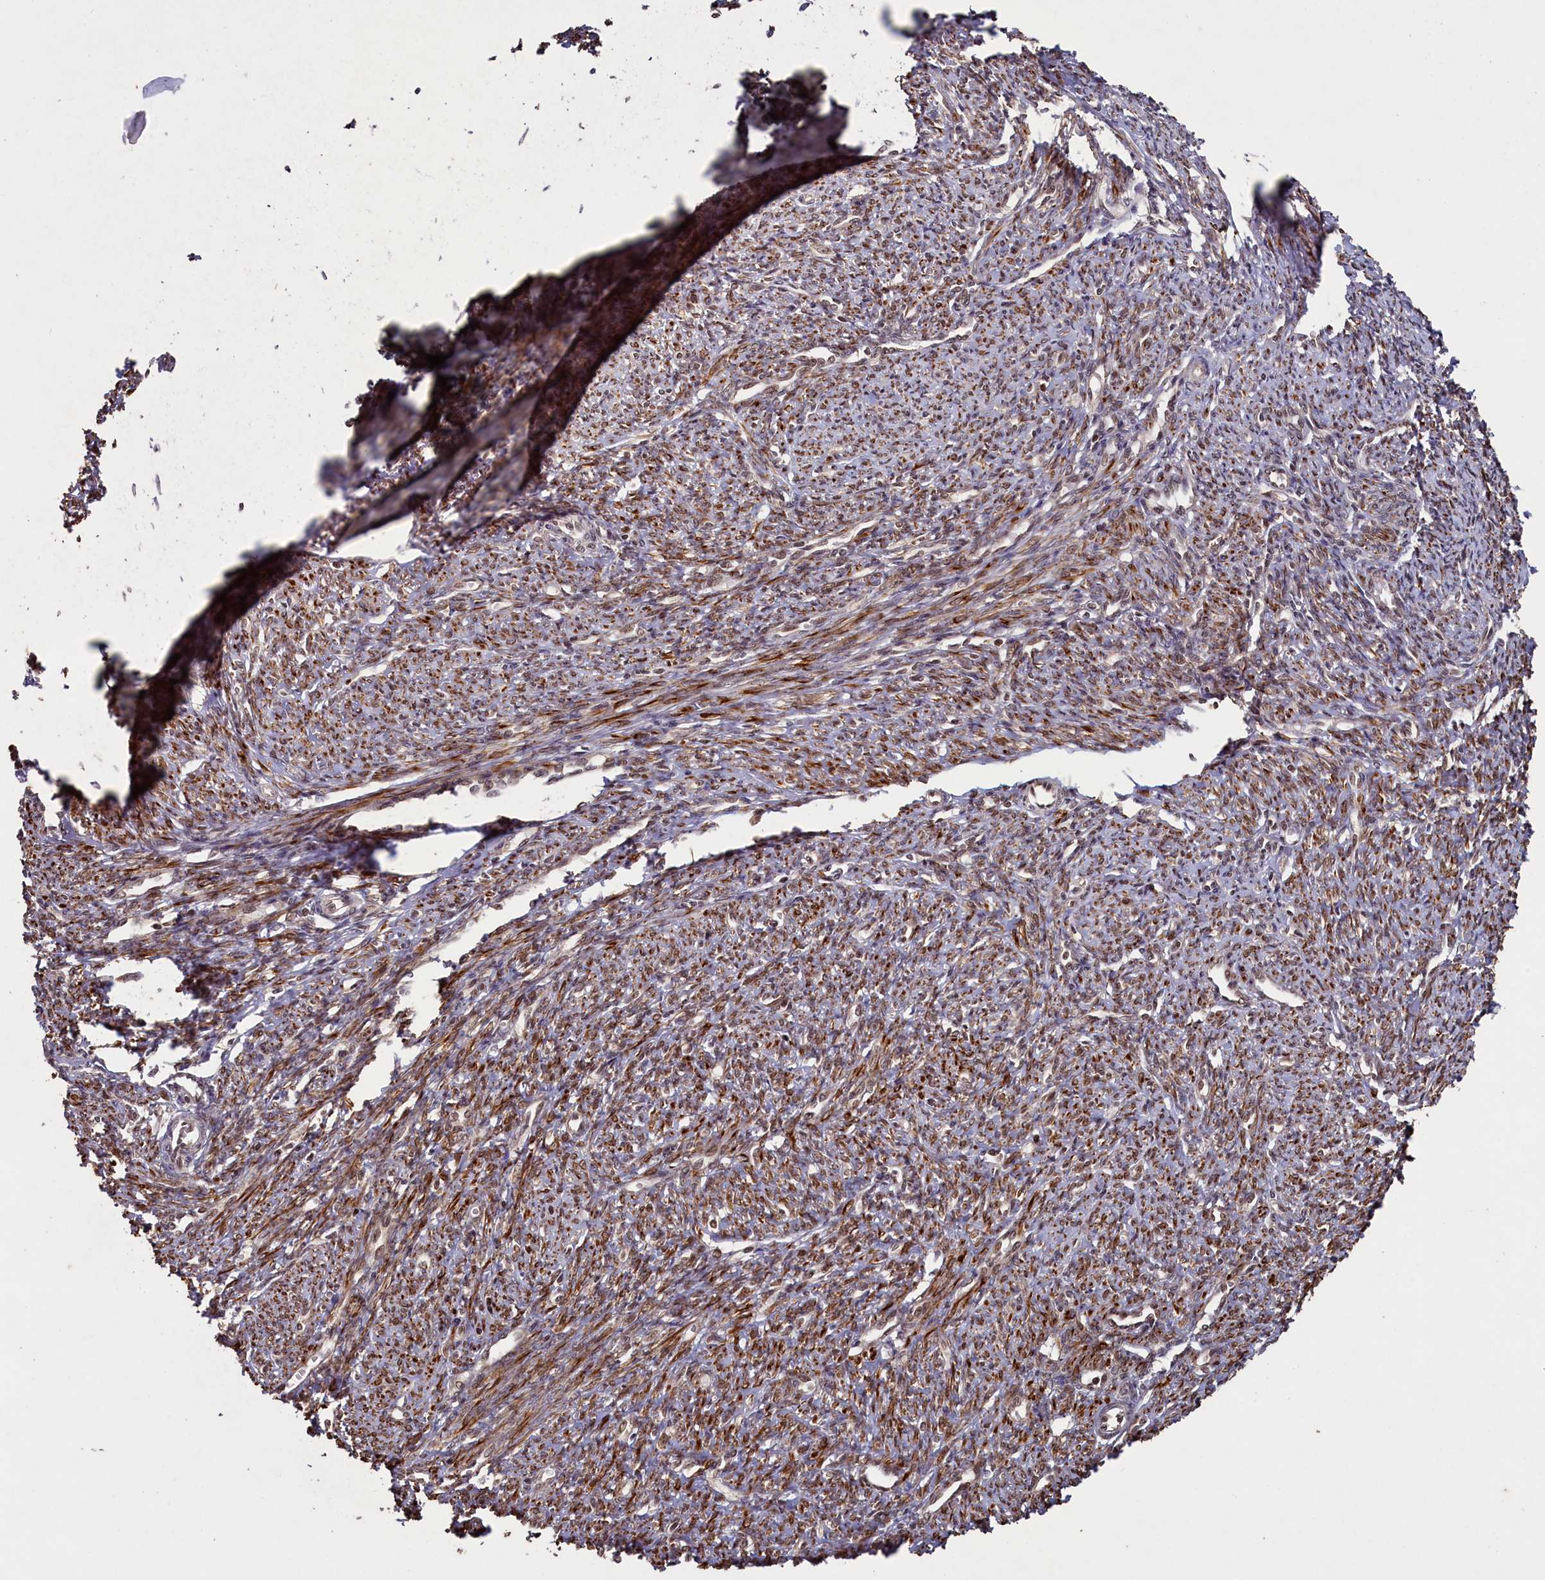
{"staining": {"intensity": "strong", "quantity": ">75%", "location": "cytoplasmic/membranous"}, "tissue": "smooth muscle", "cell_type": "Smooth muscle cells", "image_type": "normal", "snomed": [{"axis": "morphology", "description": "Normal tissue, NOS"}, {"axis": "topography", "description": "Smooth muscle"}, {"axis": "topography", "description": "Uterus"}], "caption": "Protein expression by immunohistochemistry (IHC) exhibits strong cytoplasmic/membranous expression in approximately >75% of smooth muscle cells in benign smooth muscle. (brown staining indicates protein expression, while blue staining denotes nuclei).", "gene": "NAE1", "patient": {"sex": "female", "age": 59}}